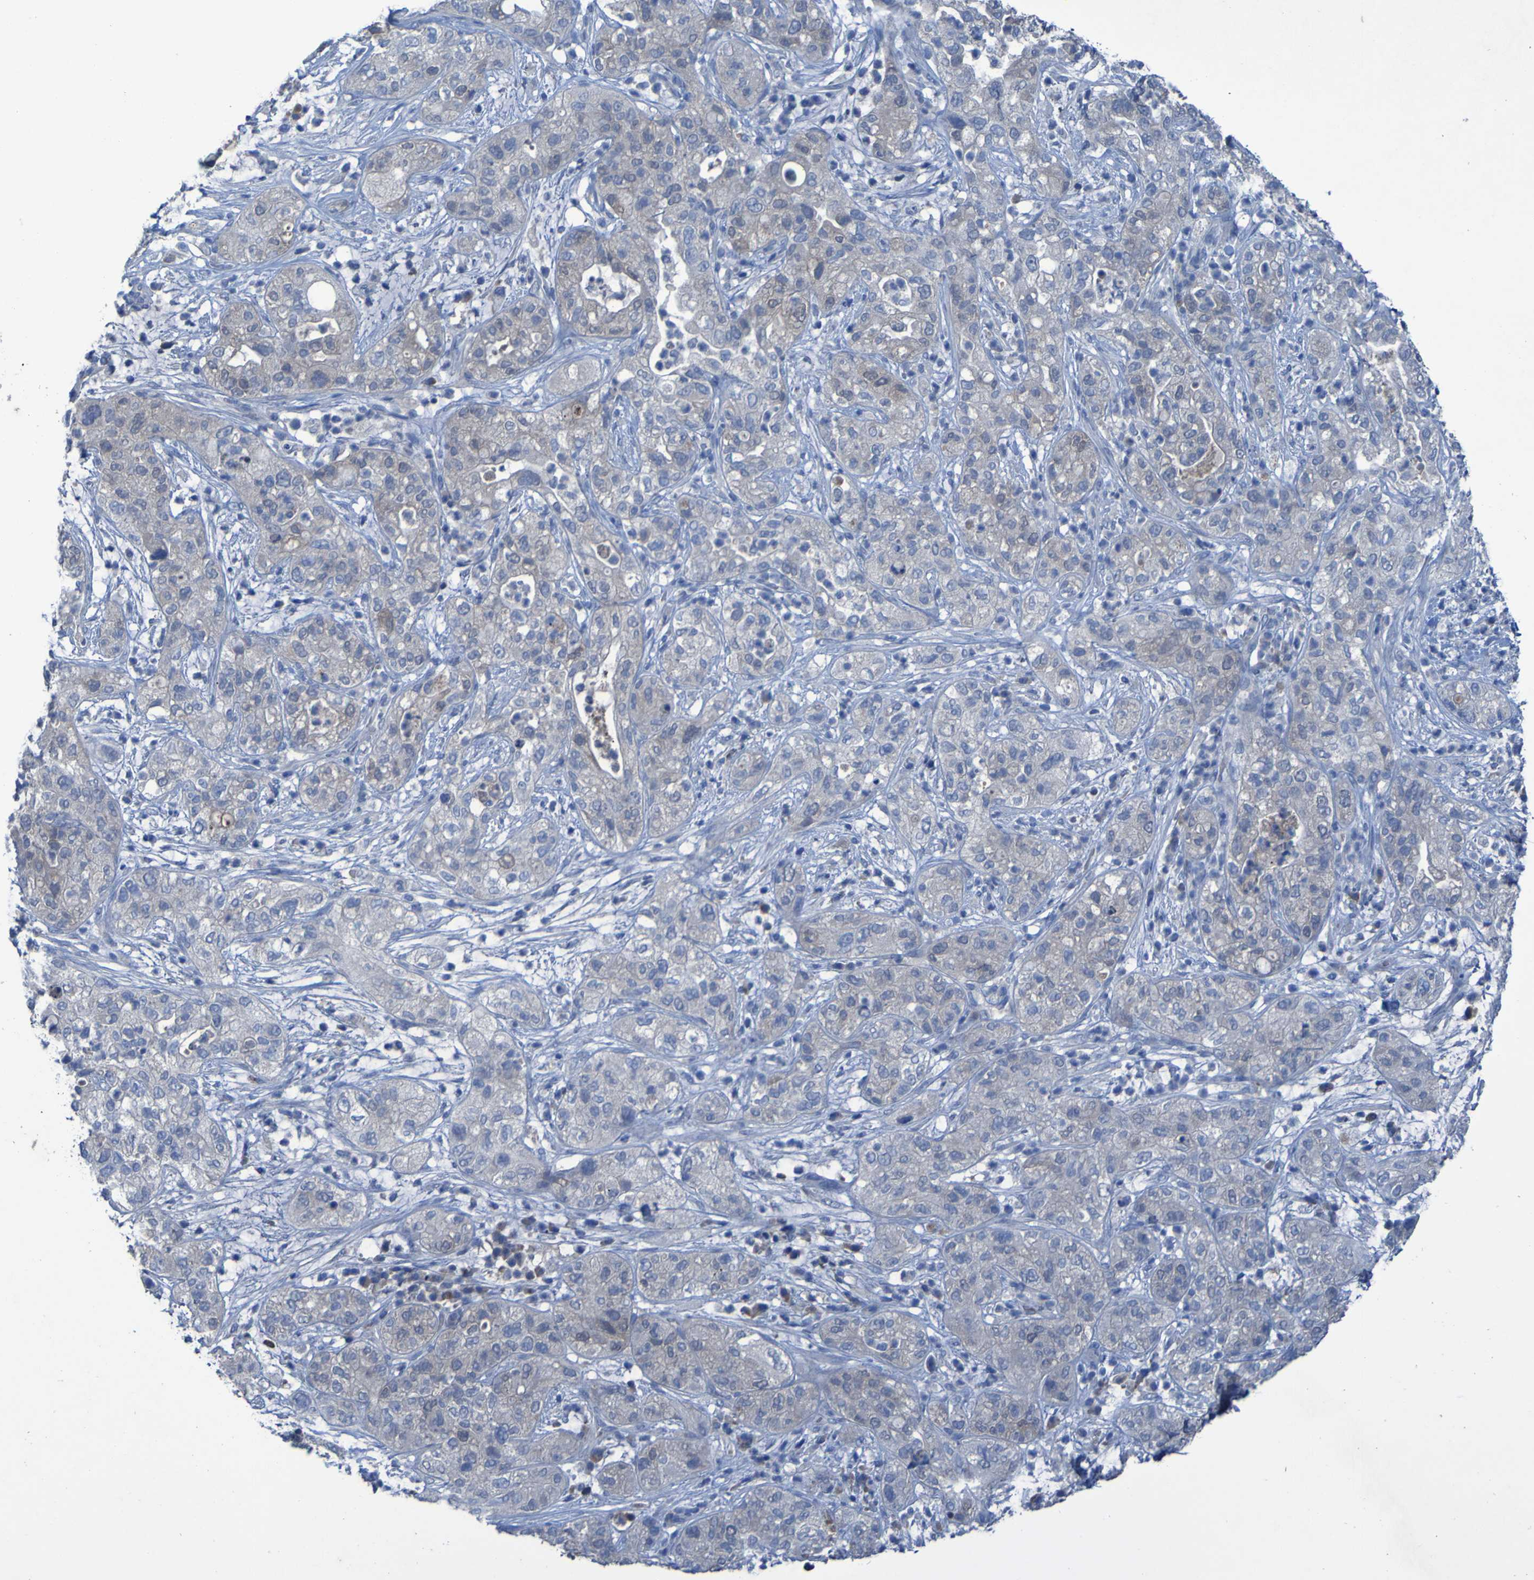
{"staining": {"intensity": "negative", "quantity": "none", "location": "none"}, "tissue": "pancreatic cancer", "cell_type": "Tumor cells", "image_type": "cancer", "snomed": [{"axis": "morphology", "description": "Adenocarcinoma, NOS"}, {"axis": "topography", "description": "Pancreas"}], "caption": "IHC histopathology image of human pancreatic cancer (adenocarcinoma) stained for a protein (brown), which demonstrates no positivity in tumor cells.", "gene": "SGK2", "patient": {"sex": "female", "age": 78}}